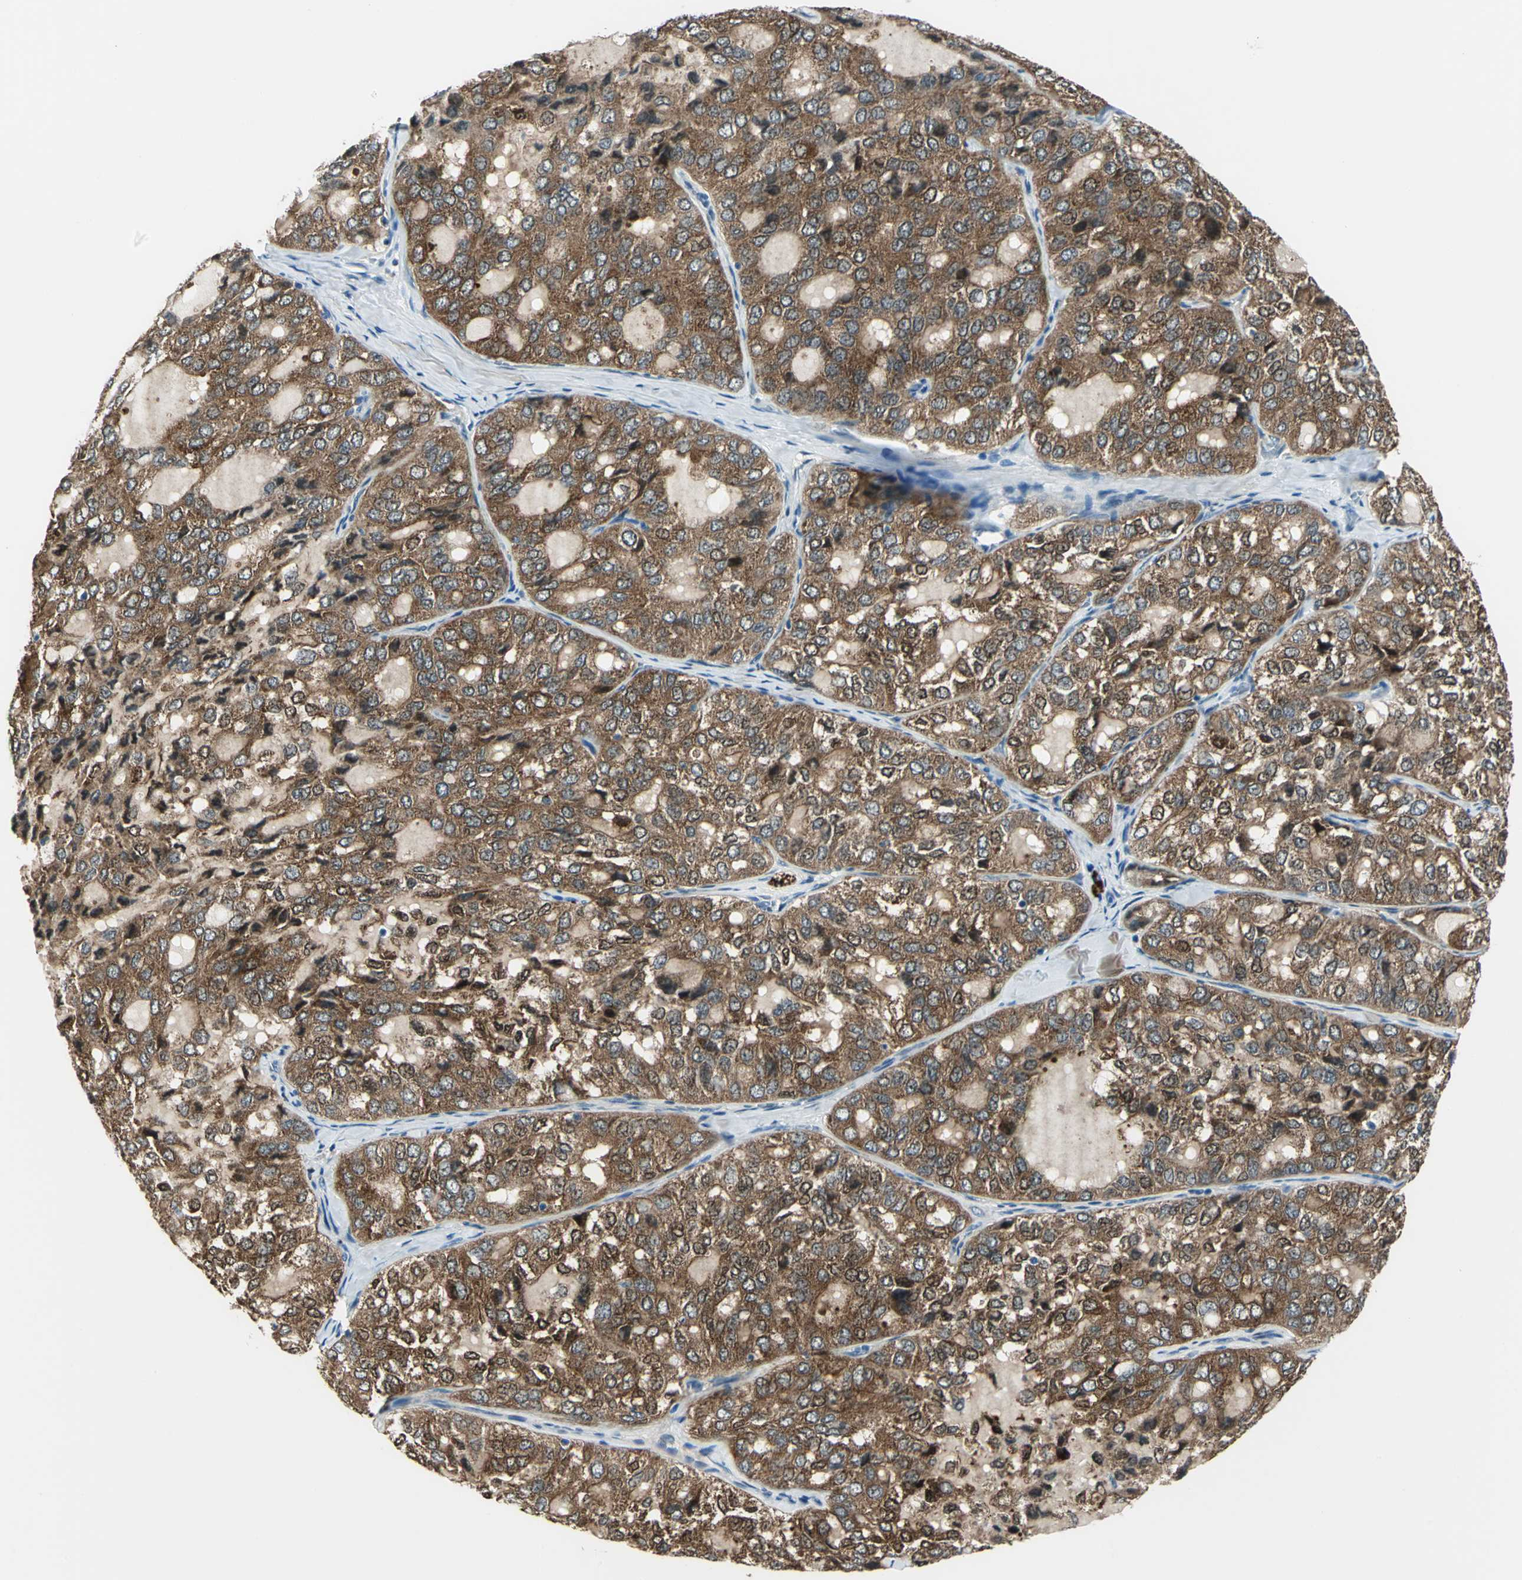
{"staining": {"intensity": "strong", "quantity": ">75%", "location": "cytoplasmic/membranous"}, "tissue": "thyroid cancer", "cell_type": "Tumor cells", "image_type": "cancer", "snomed": [{"axis": "morphology", "description": "Follicular adenoma carcinoma, NOS"}, {"axis": "topography", "description": "Thyroid gland"}], "caption": "Protein expression analysis of human follicular adenoma carcinoma (thyroid) reveals strong cytoplasmic/membranous positivity in approximately >75% of tumor cells.", "gene": "HSPB1", "patient": {"sex": "male", "age": 75}}